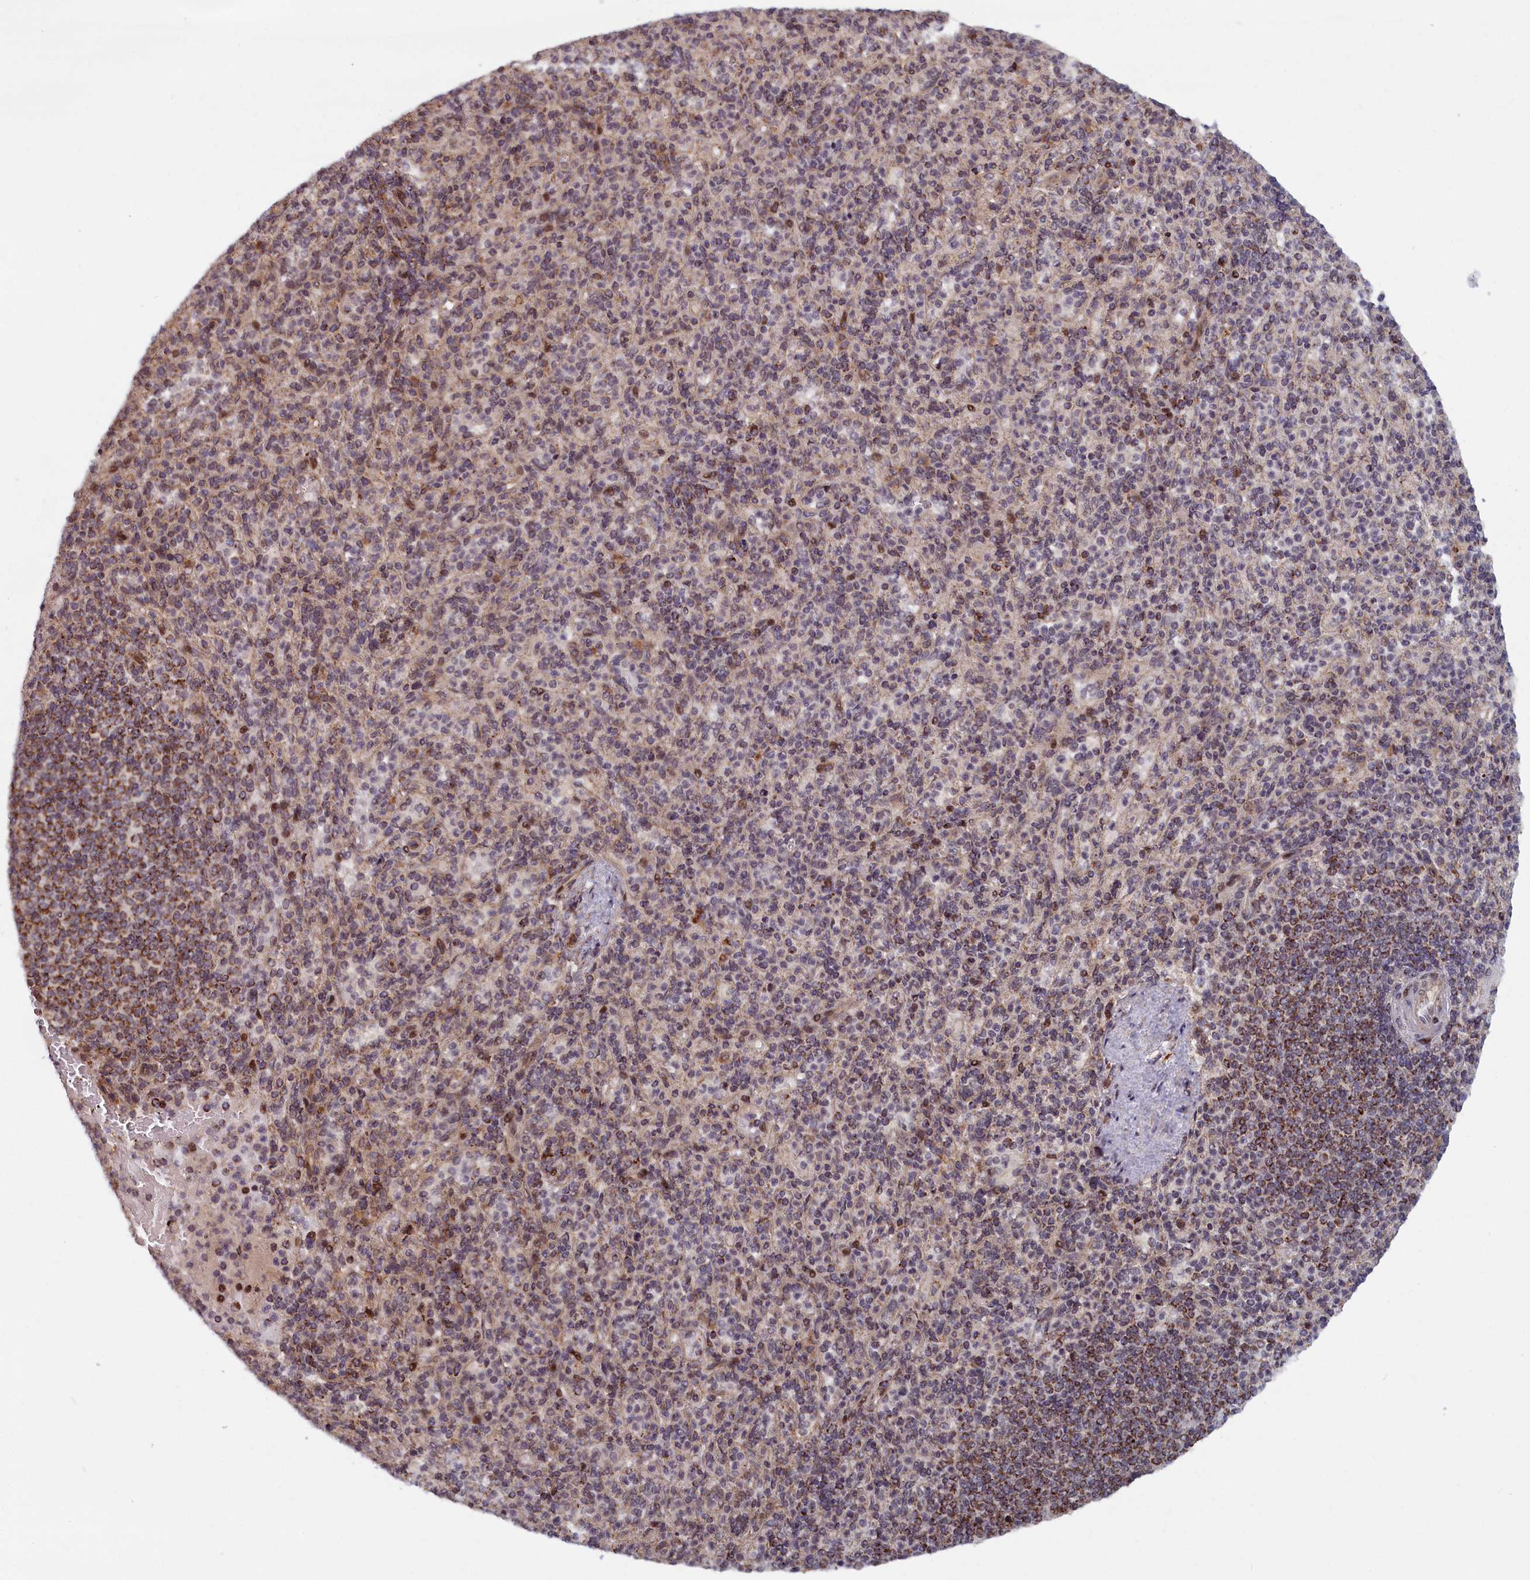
{"staining": {"intensity": "moderate", "quantity": ">75%", "location": "cytoplasmic/membranous"}, "tissue": "spleen", "cell_type": "Cells in red pulp", "image_type": "normal", "snomed": [{"axis": "morphology", "description": "Normal tissue, NOS"}, {"axis": "topography", "description": "Spleen"}], "caption": "Immunohistochemical staining of unremarkable human spleen displays medium levels of moderate cytoplasmic/membranous expression in about >75% of cells in red pulp. (DAB IHC with brightfield microscopy, high magnification).", "gene": "PLA2G10", "patient": {"sex": "female", "age": 74}}